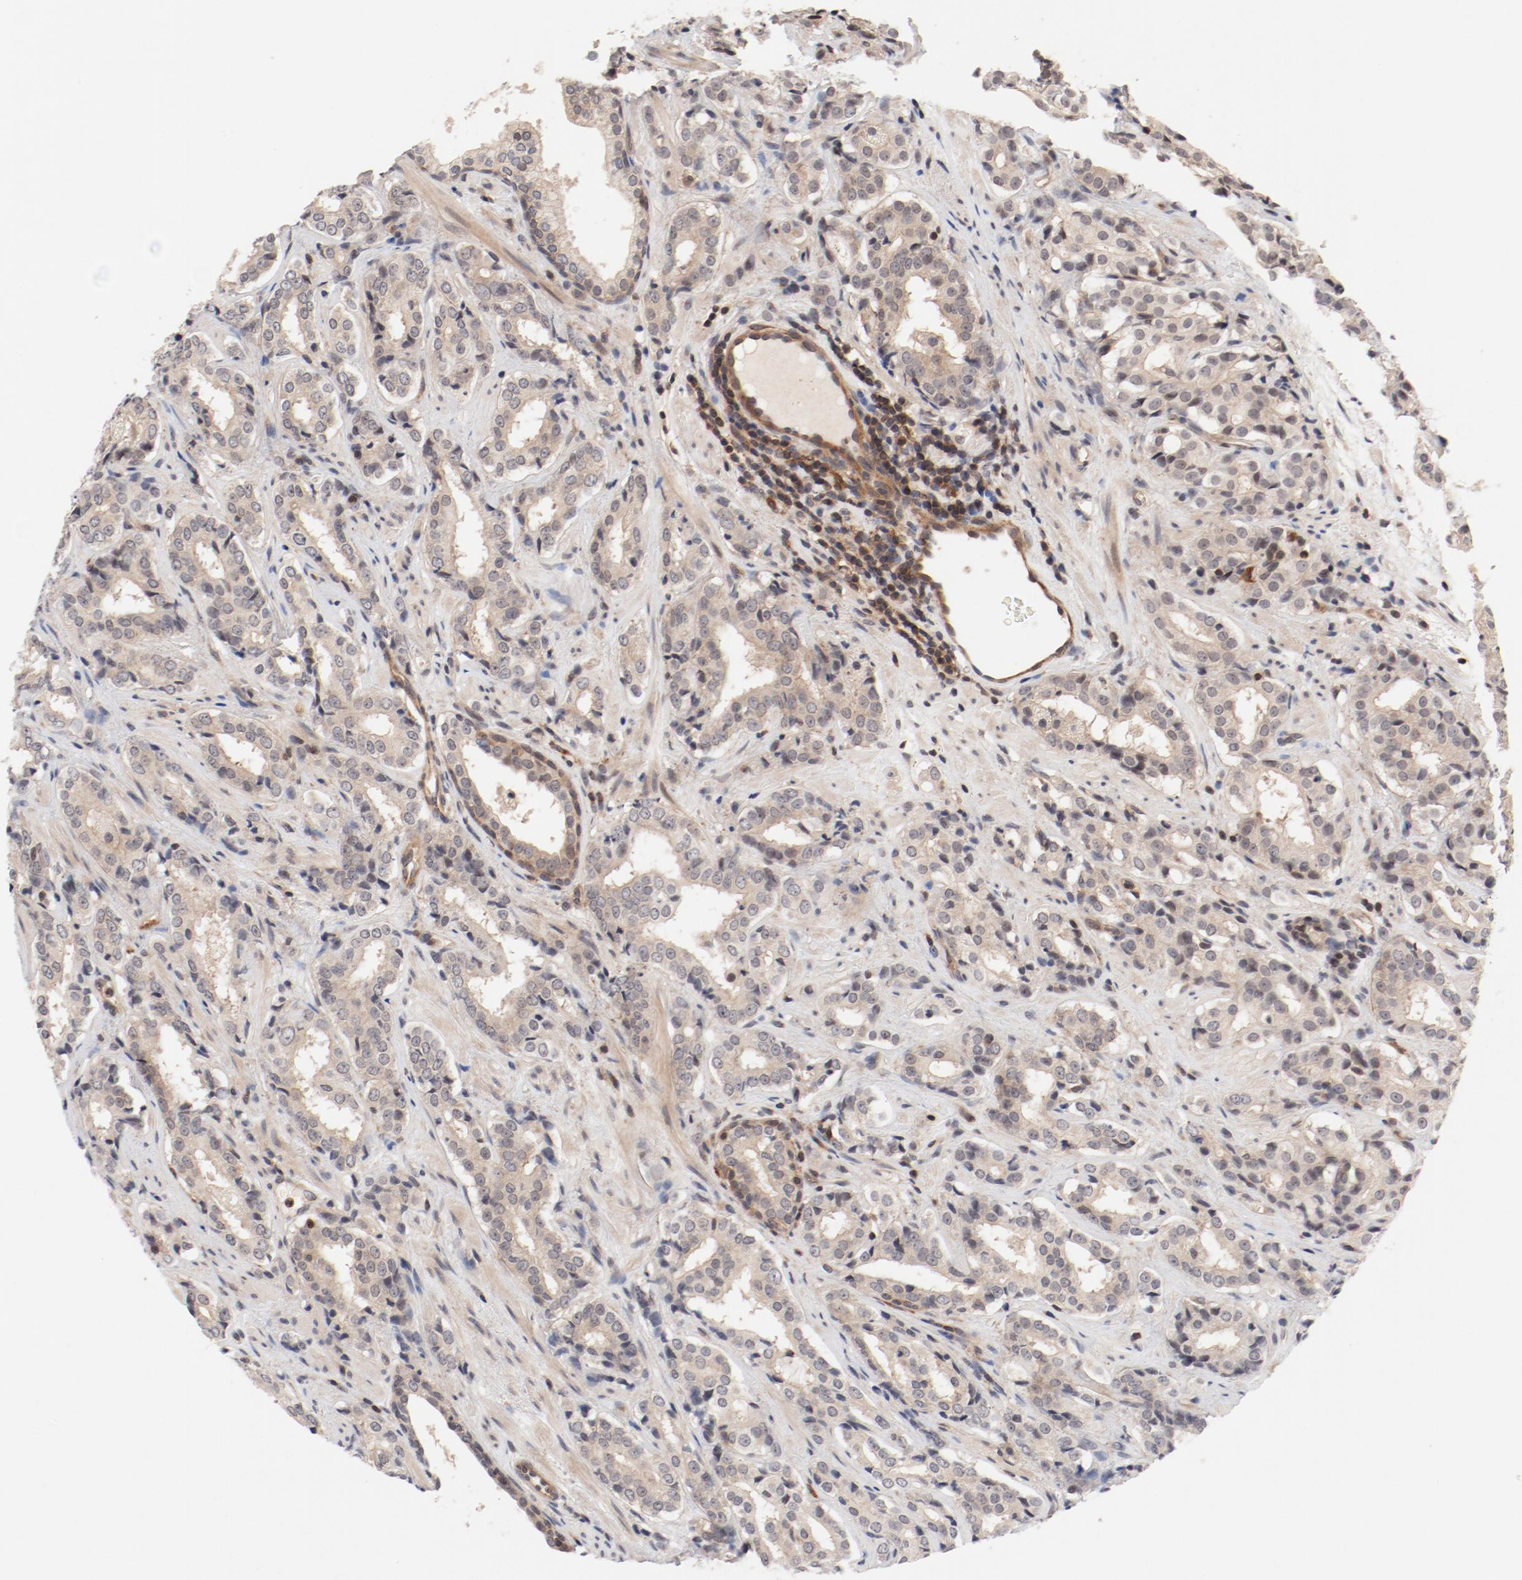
{"staining": {"intensity": "weak", "quantity": "25%-75%", "location": "cytoplasmic/membranous"}, "tissue": "prostate cancer", "cell_type": "Tumor cells", "image_type": "cancer", "snomed": [{"axis": "morphology", "description": "Adenocarcinoma, Medium grade"}, {"axis": "topography", "description": "Prostate"}], "caption": "Weak cytoplasmic/membranous expression is appreciated in about 25%-75% of tumor cells in prostate adenocarcinoma (medium-grade).", "gene": "ZNF267", "patient": {"sex": "male", "age": 60}}